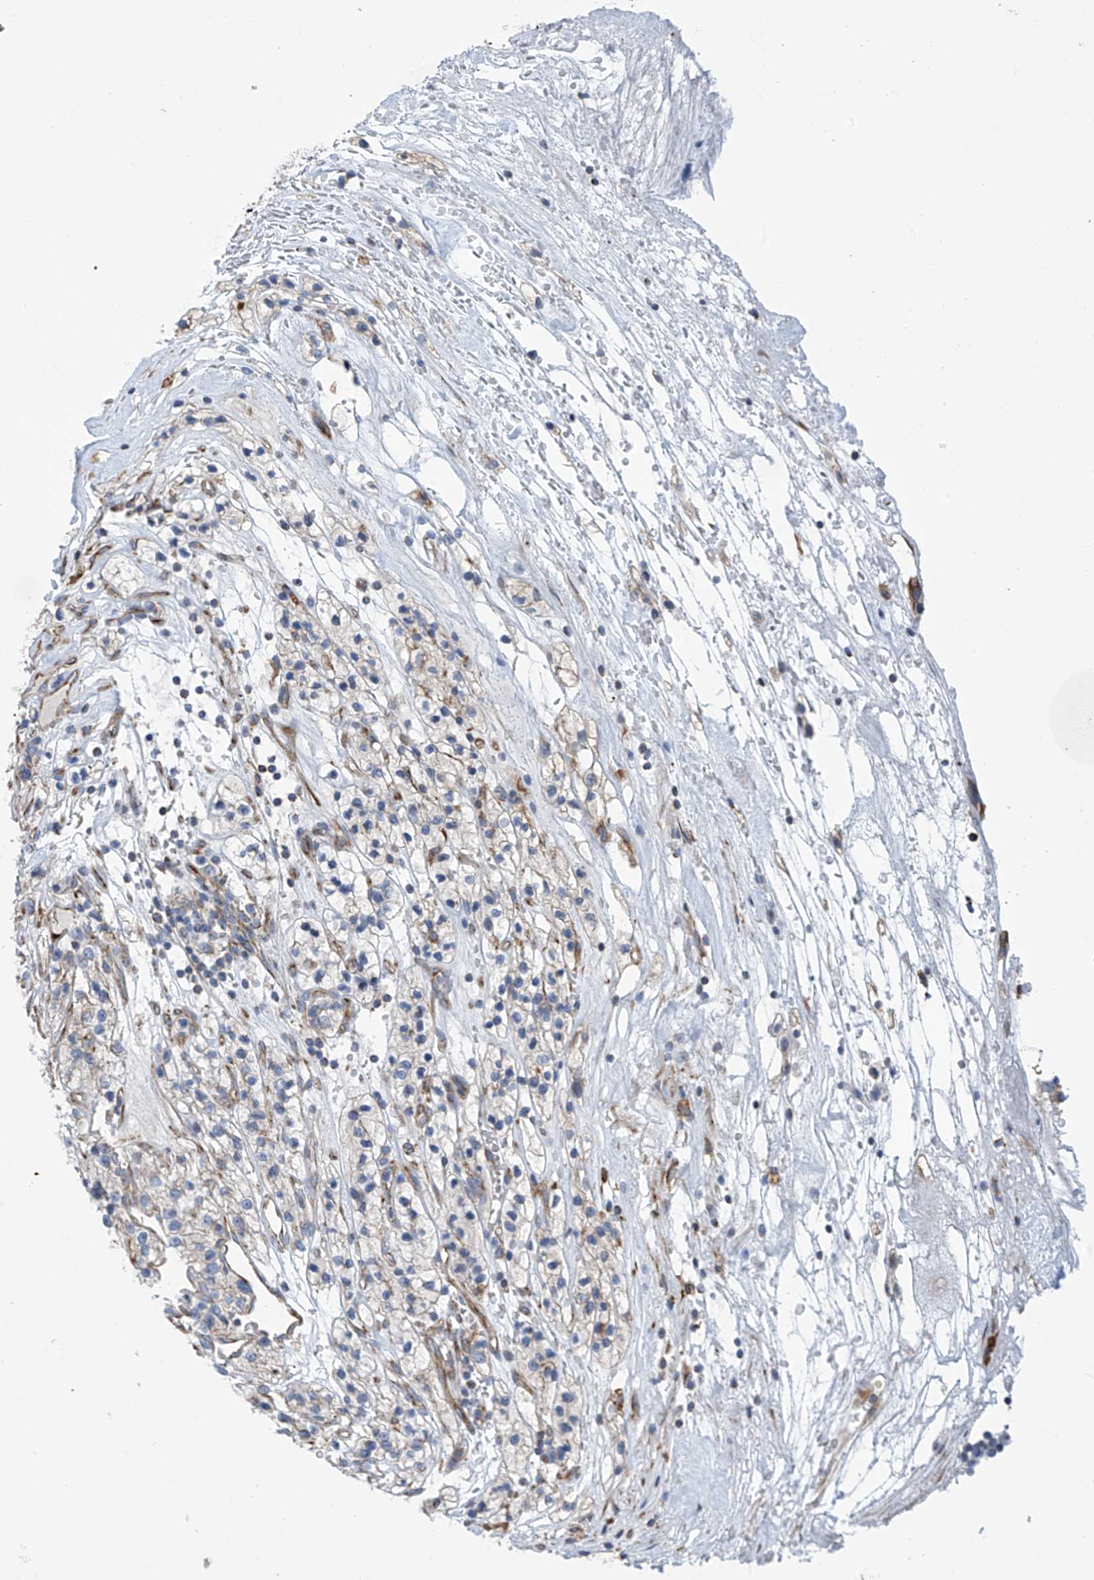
{"staining": {"intensity": "negative", "quantity": "none", "location": "none"}, "tissue": "renal cancer", "cell_type": "Tumor cells", "image_type": "cancer", "snomed": [{"axis": "morphology", "description": "Adenocarcinoma, NOS"}, {"axis": "topography", "description": "Kidney"}], "caption": "This is a micrograph of immunohistochemistry (IHC) staining of renal cancer, which shows no positivity in tumor cells.", "gene": "EIF5B", "patient": {"sex": "female", "age": 57}}